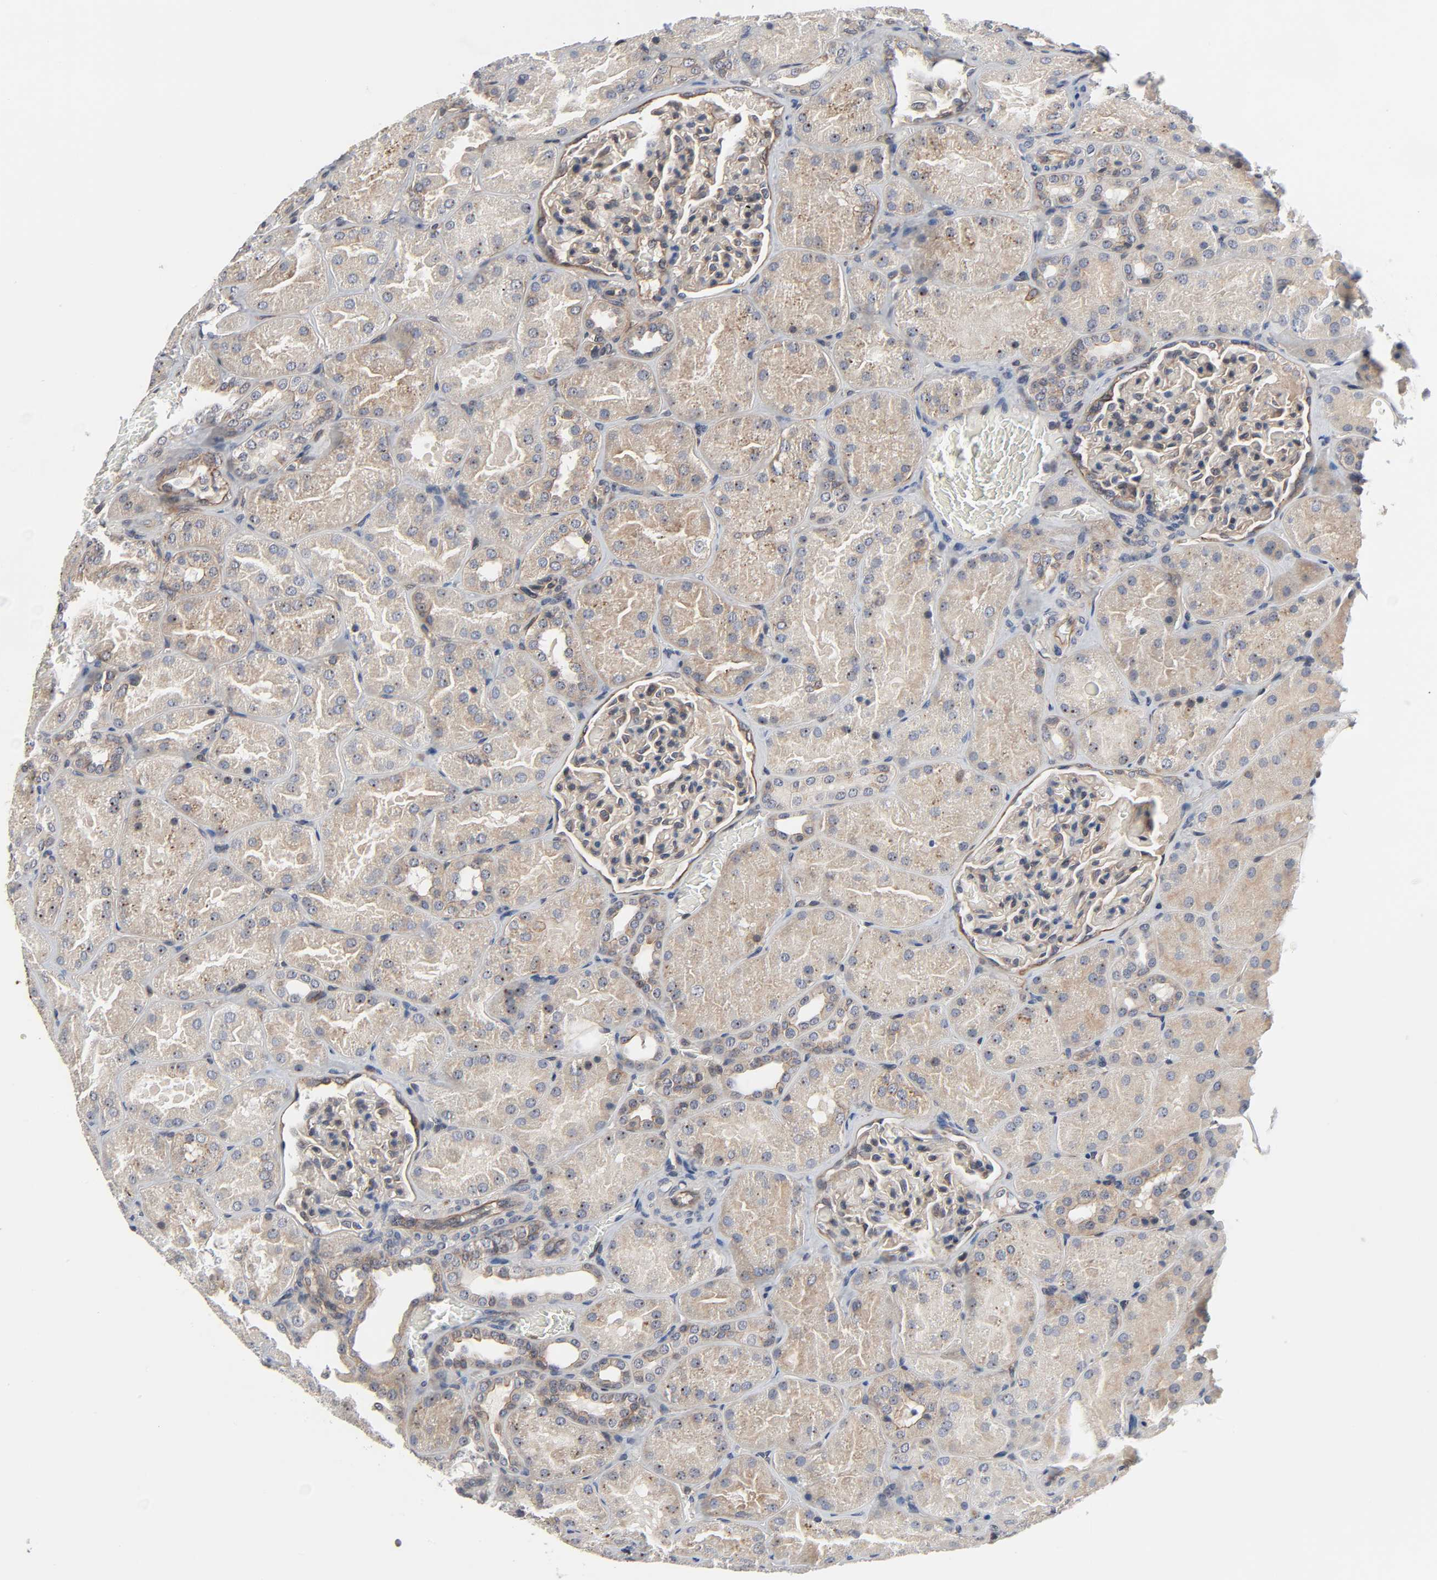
{"staining": {"intensity": "weak", "quantity": "<25%", "location": "cytoplasmic/membranous"}, "tissue": "kidney", "cell_type": "Cells in glomeruli", "image_type": "normal", "snomed": [{"axis": "morphology", "description": "Normal tissue, NOS"}, {"axis": "topography", "description": "Kidney"}], "caption": "Immunohistochemistry (IHC) image of normal kidney: kidney stained with DAB (3,3'-diaminobenzidine) demonstrates no significant protein expression in cells in glomeruli. (DAB immunohistochemistry (IHC), high magnification).", "gene": "DDX10", "patient": {"sex": "male", "age": 28}}